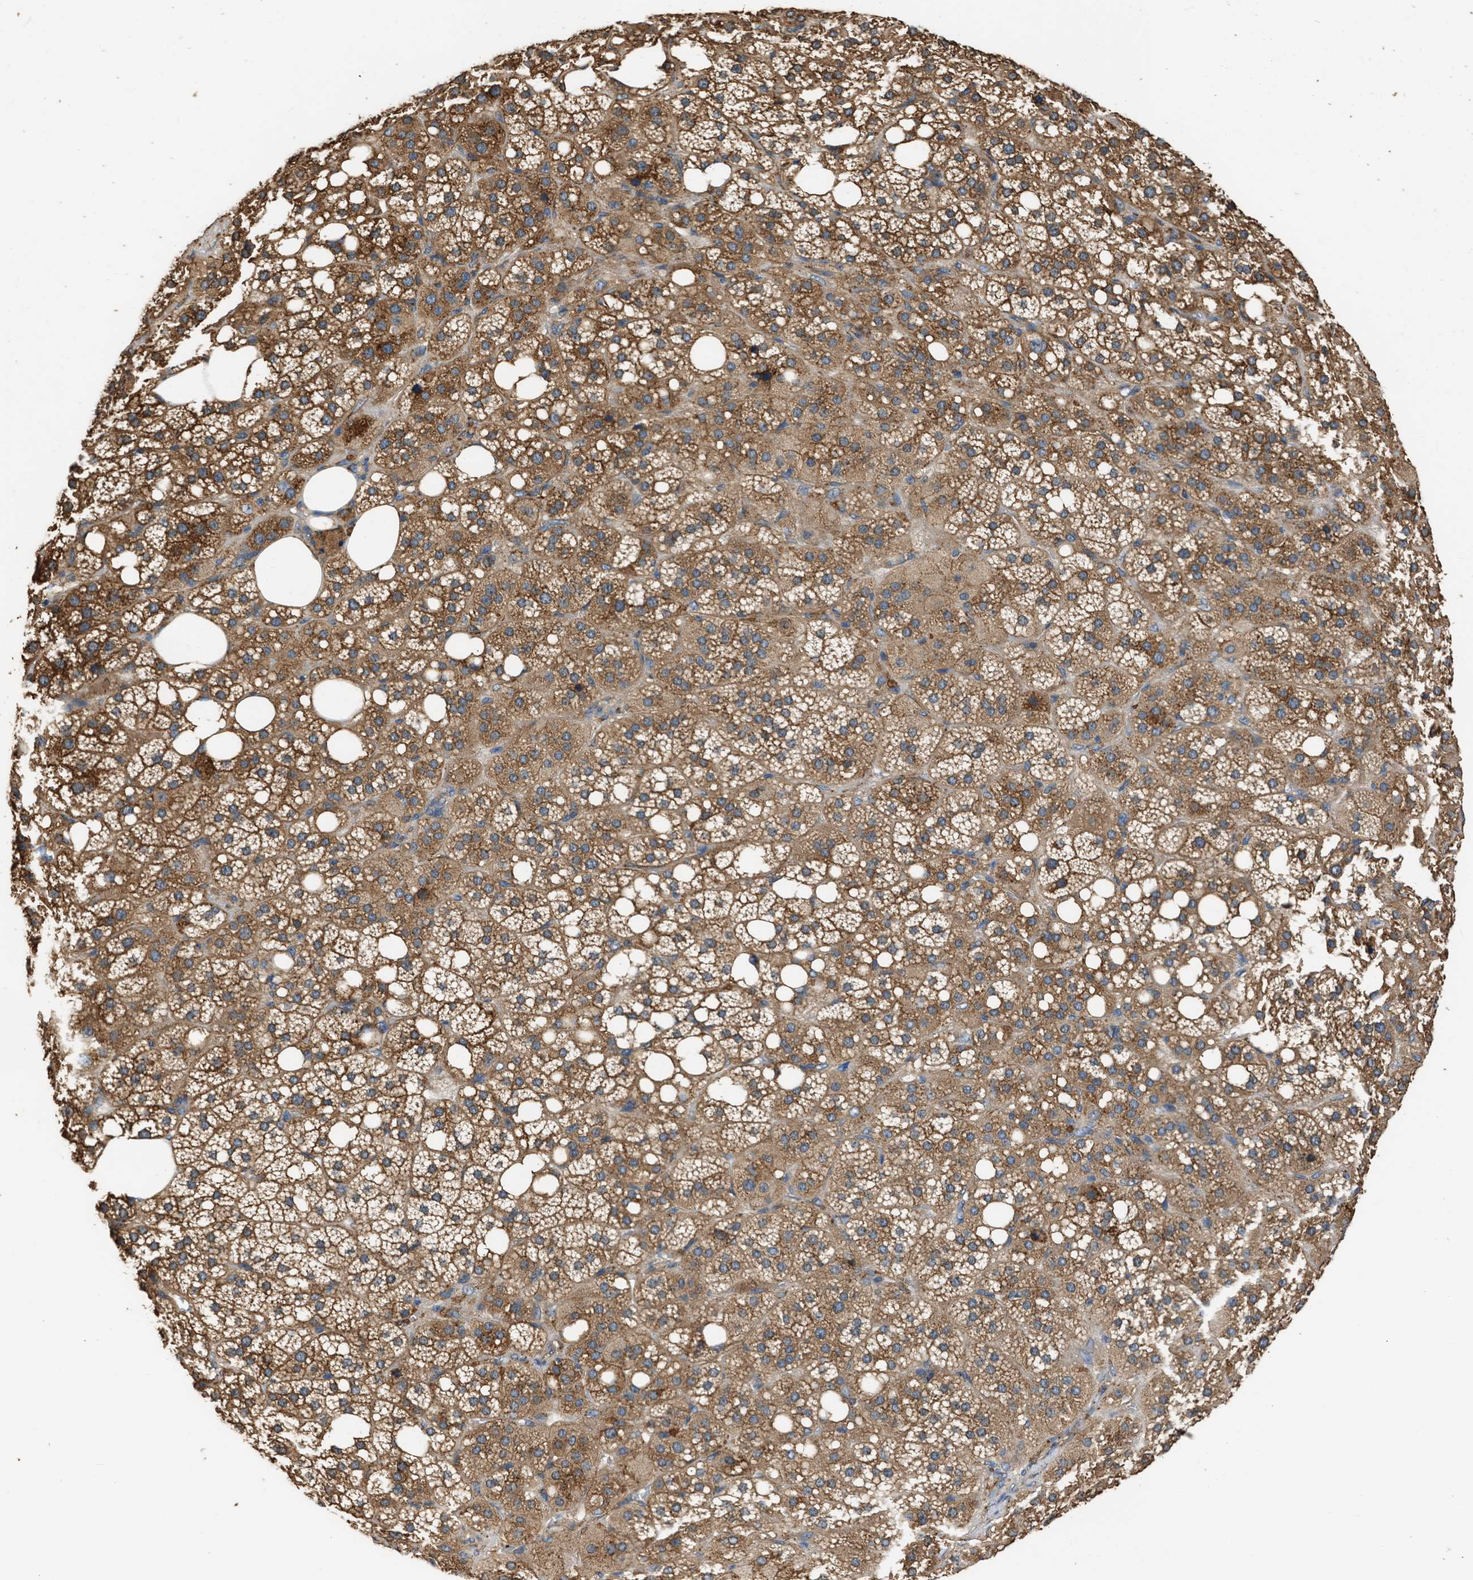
{"staining": {"intensity": "moderate", "quantity": ">75%", "location": "cytoplasmic/membranous"}, "tissue": "adrenal gland", "cell_type": "Glandular cells", "image_type": "normal", "snomed": [{"axis": "morphology", "description": "Normal tissue, NOS"}, {"axis": "topography", "description": "Adrenal gland"}], "caption": "Immunohistochemistry image of normal adrenal gland: adrenal gland stained using immunohistochemistry exhibits medium levels of moderate protein expression localized specifically in the cytoplasmic/membranous of glandular cells, appearing as a cytoplasmic/membranous brown color.", "gene": "SLC36A4", "patient": {"sex": "female", "age": 59}}